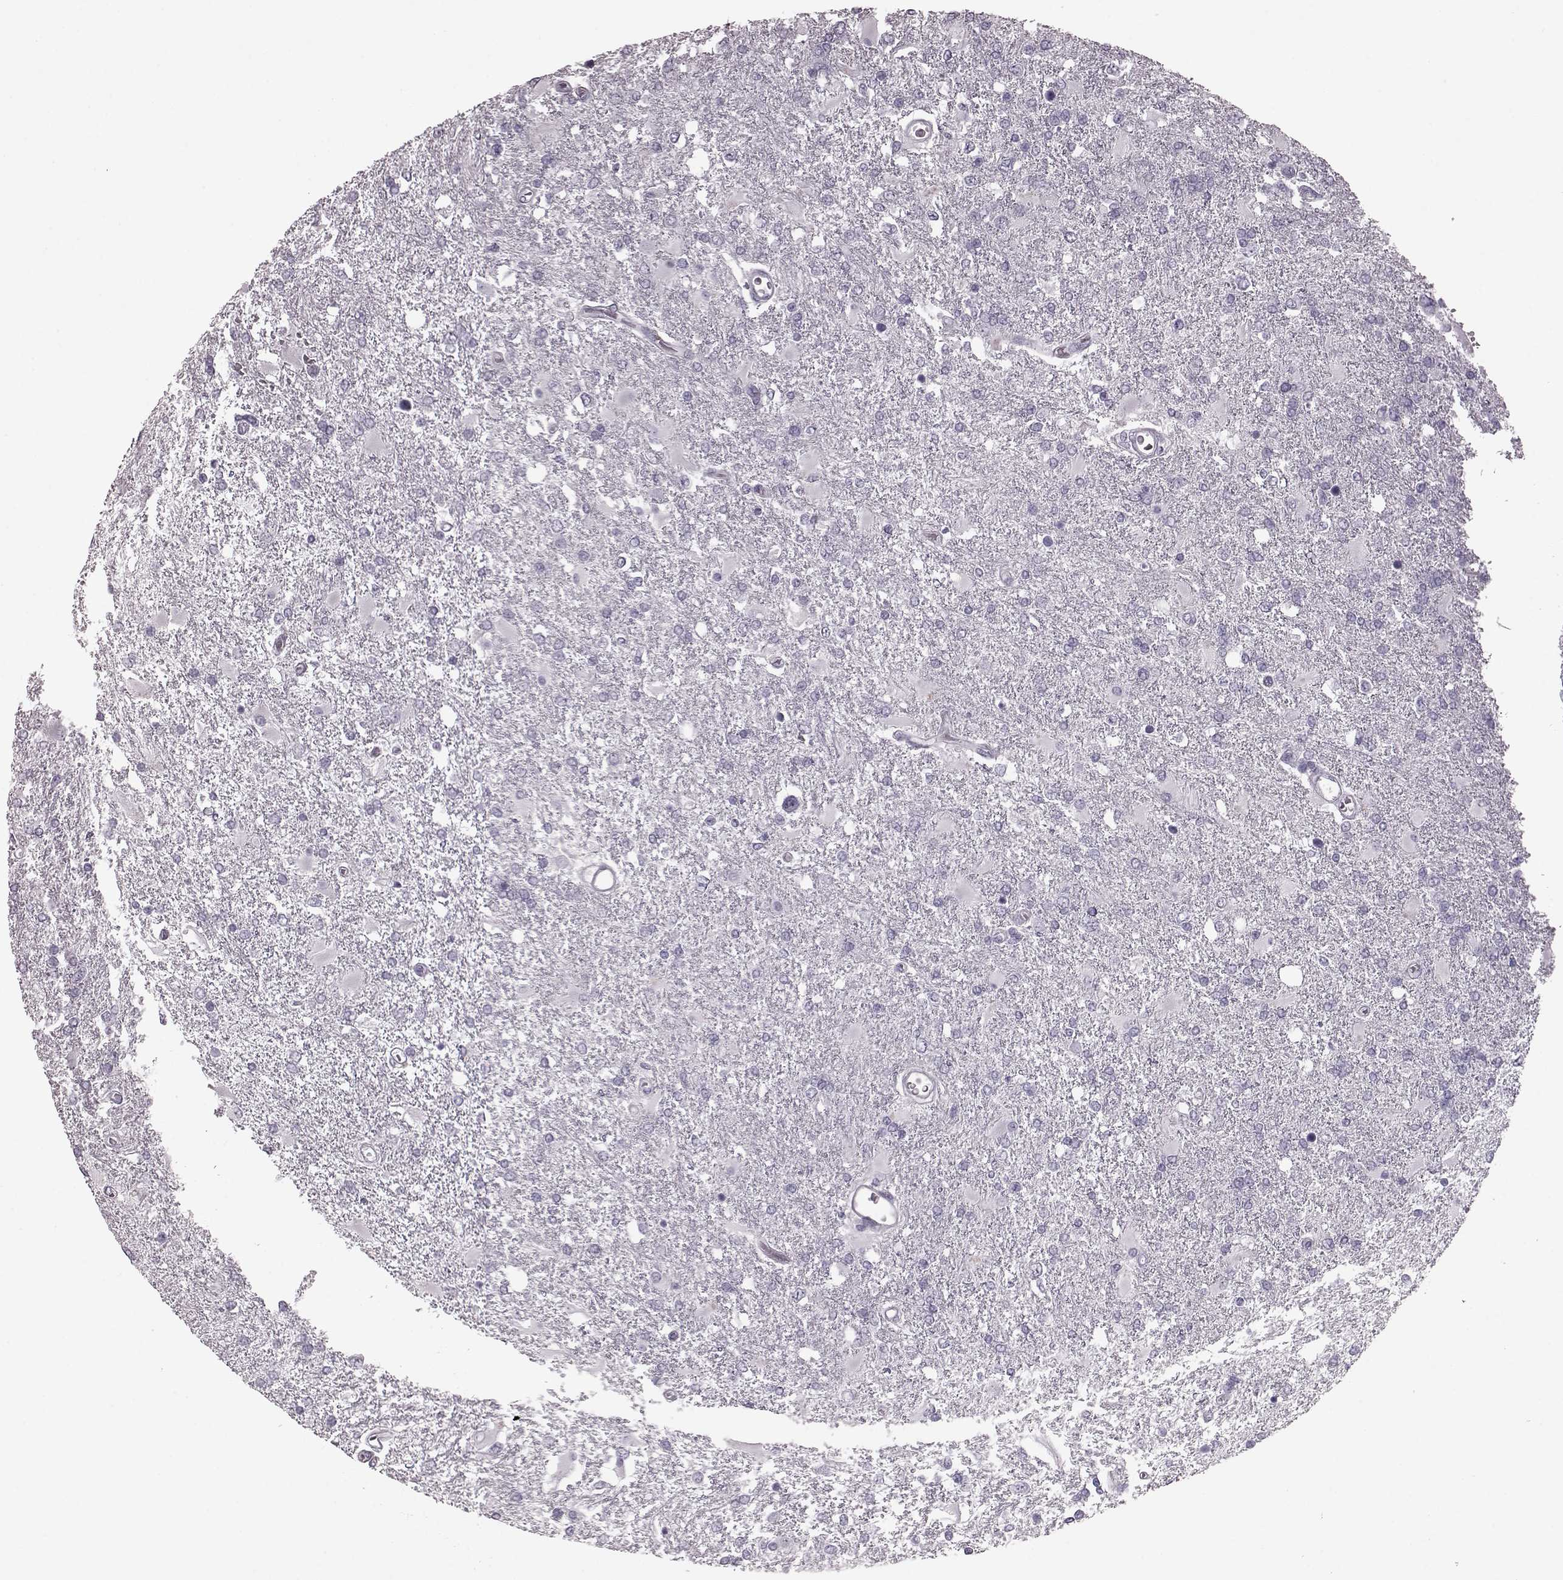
{"staining": {"intensity": "negative", "quantity": "none", "location": "none"}, "tissue": "glioma", "cell_type": "Tumor cells", "image_type": "cancer", "snomed": [{"axis": "morphology", "description": "Glioma, malignant, High grade"}, {"axis": "topography", "description": "Cerebral cortex"}], "caption": "Malignant glioma (high-grade) was stained to show a protein in brown. There is no significant expression in tumor cells. (Brightfield microscopy of DAB (3,3'-diaminobenzidine) immunohistochemistry at high magnification).", "gene": "CRYBA2", "patient": {"sex": "male", "age": 79}}